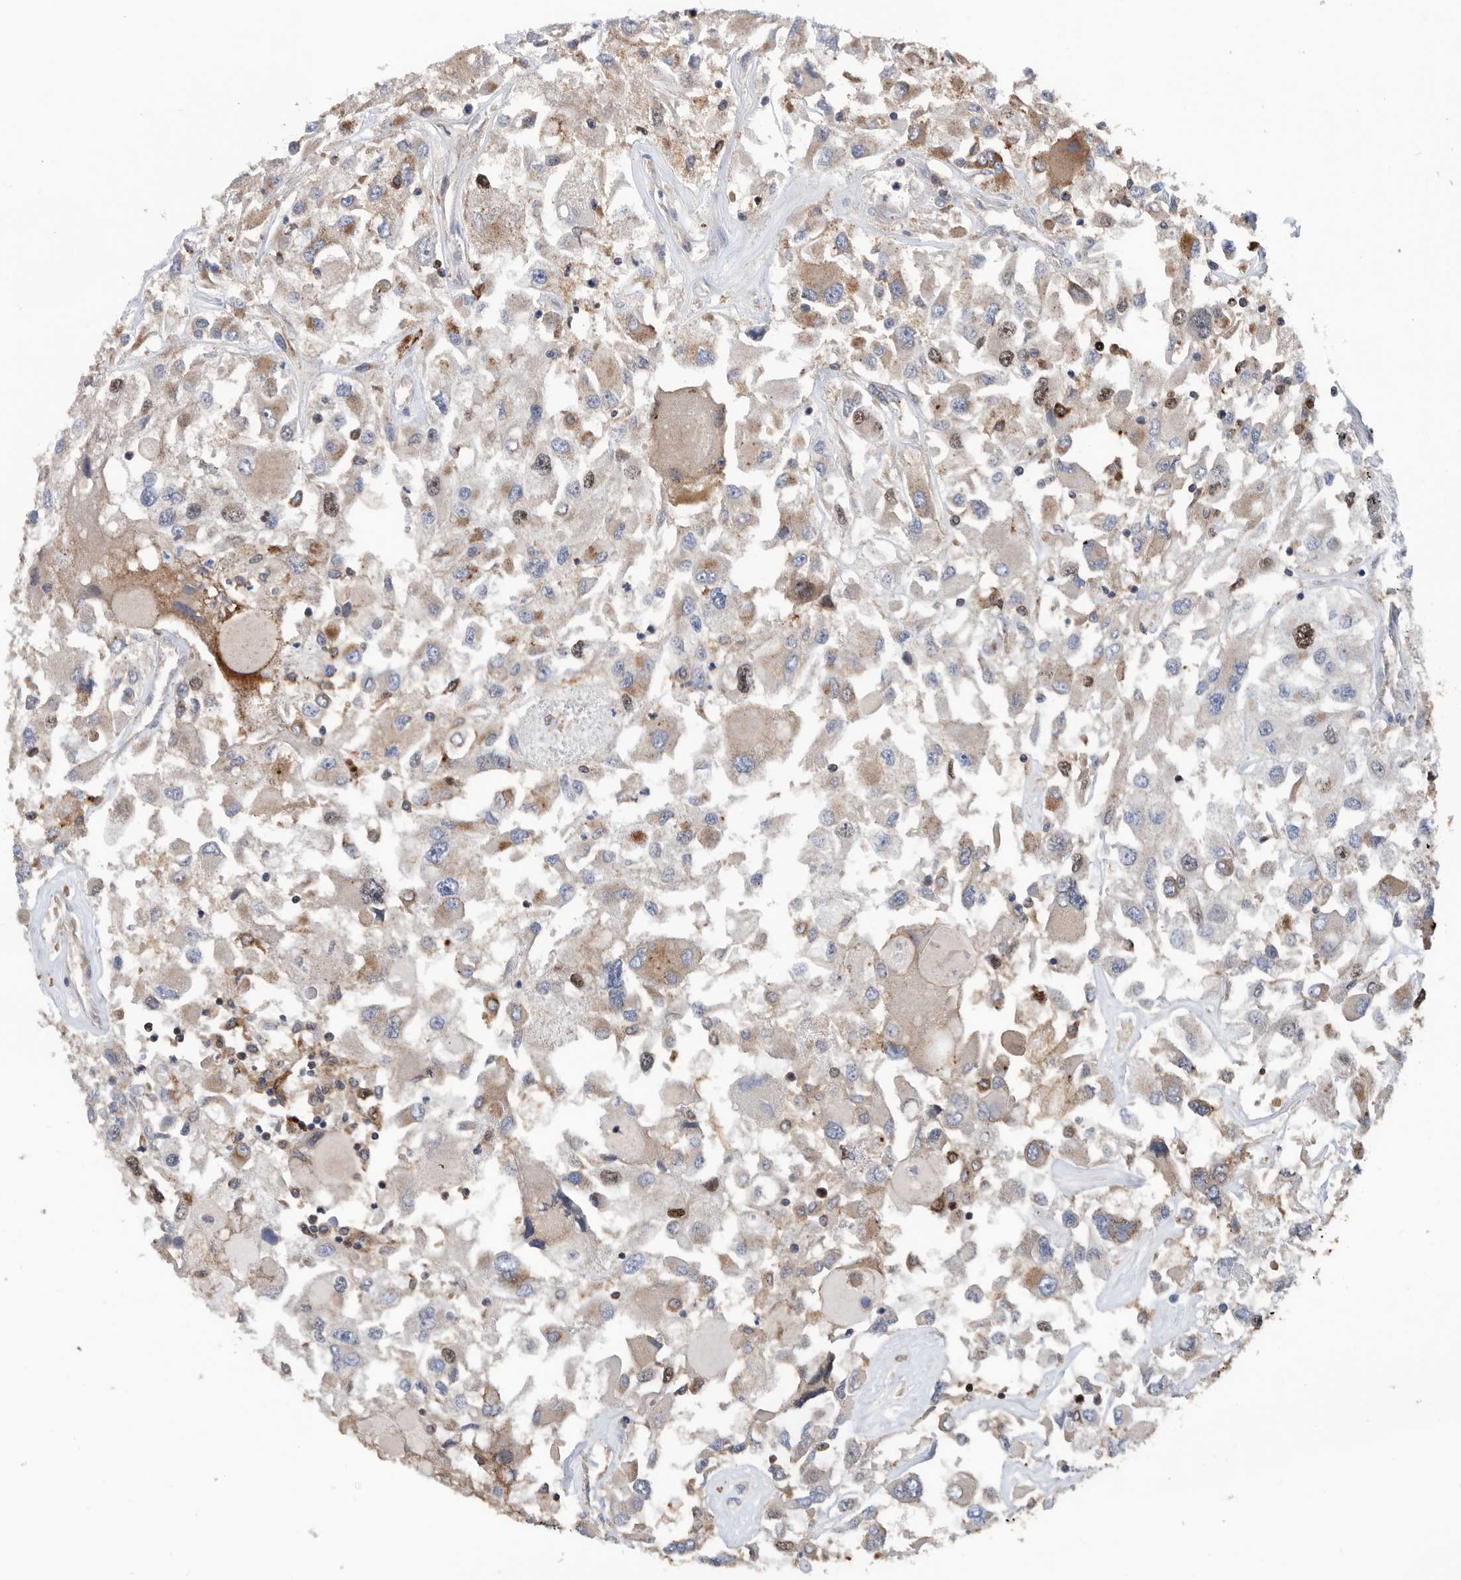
{"staining": {"intensity": "moderate", "quantity": "<25%", "location": "cytoplasmic/membranous"}, "tissue": "renal cancer", "cell_type": "Tumor cells", "image_type": "cancer", "snomed": [{"axis": "morphology", "description": "Adenocarcinoma, NOS"}, {"axis": "topography", "description": "Kidney"}], "caption": "A high-resolution micrograph shows IHC staining of renal cancer (adenocarcinoma), which shows moderate cytoplasmic/membranous staining in about <25% of tumor cells. The staining is performed using DAB brown chromogen to label protein expression. The nuclei are counter-stained blue using hematoxylin.", "gene": "ATAD2", "patient": {"sex": "female", "age": 52}}